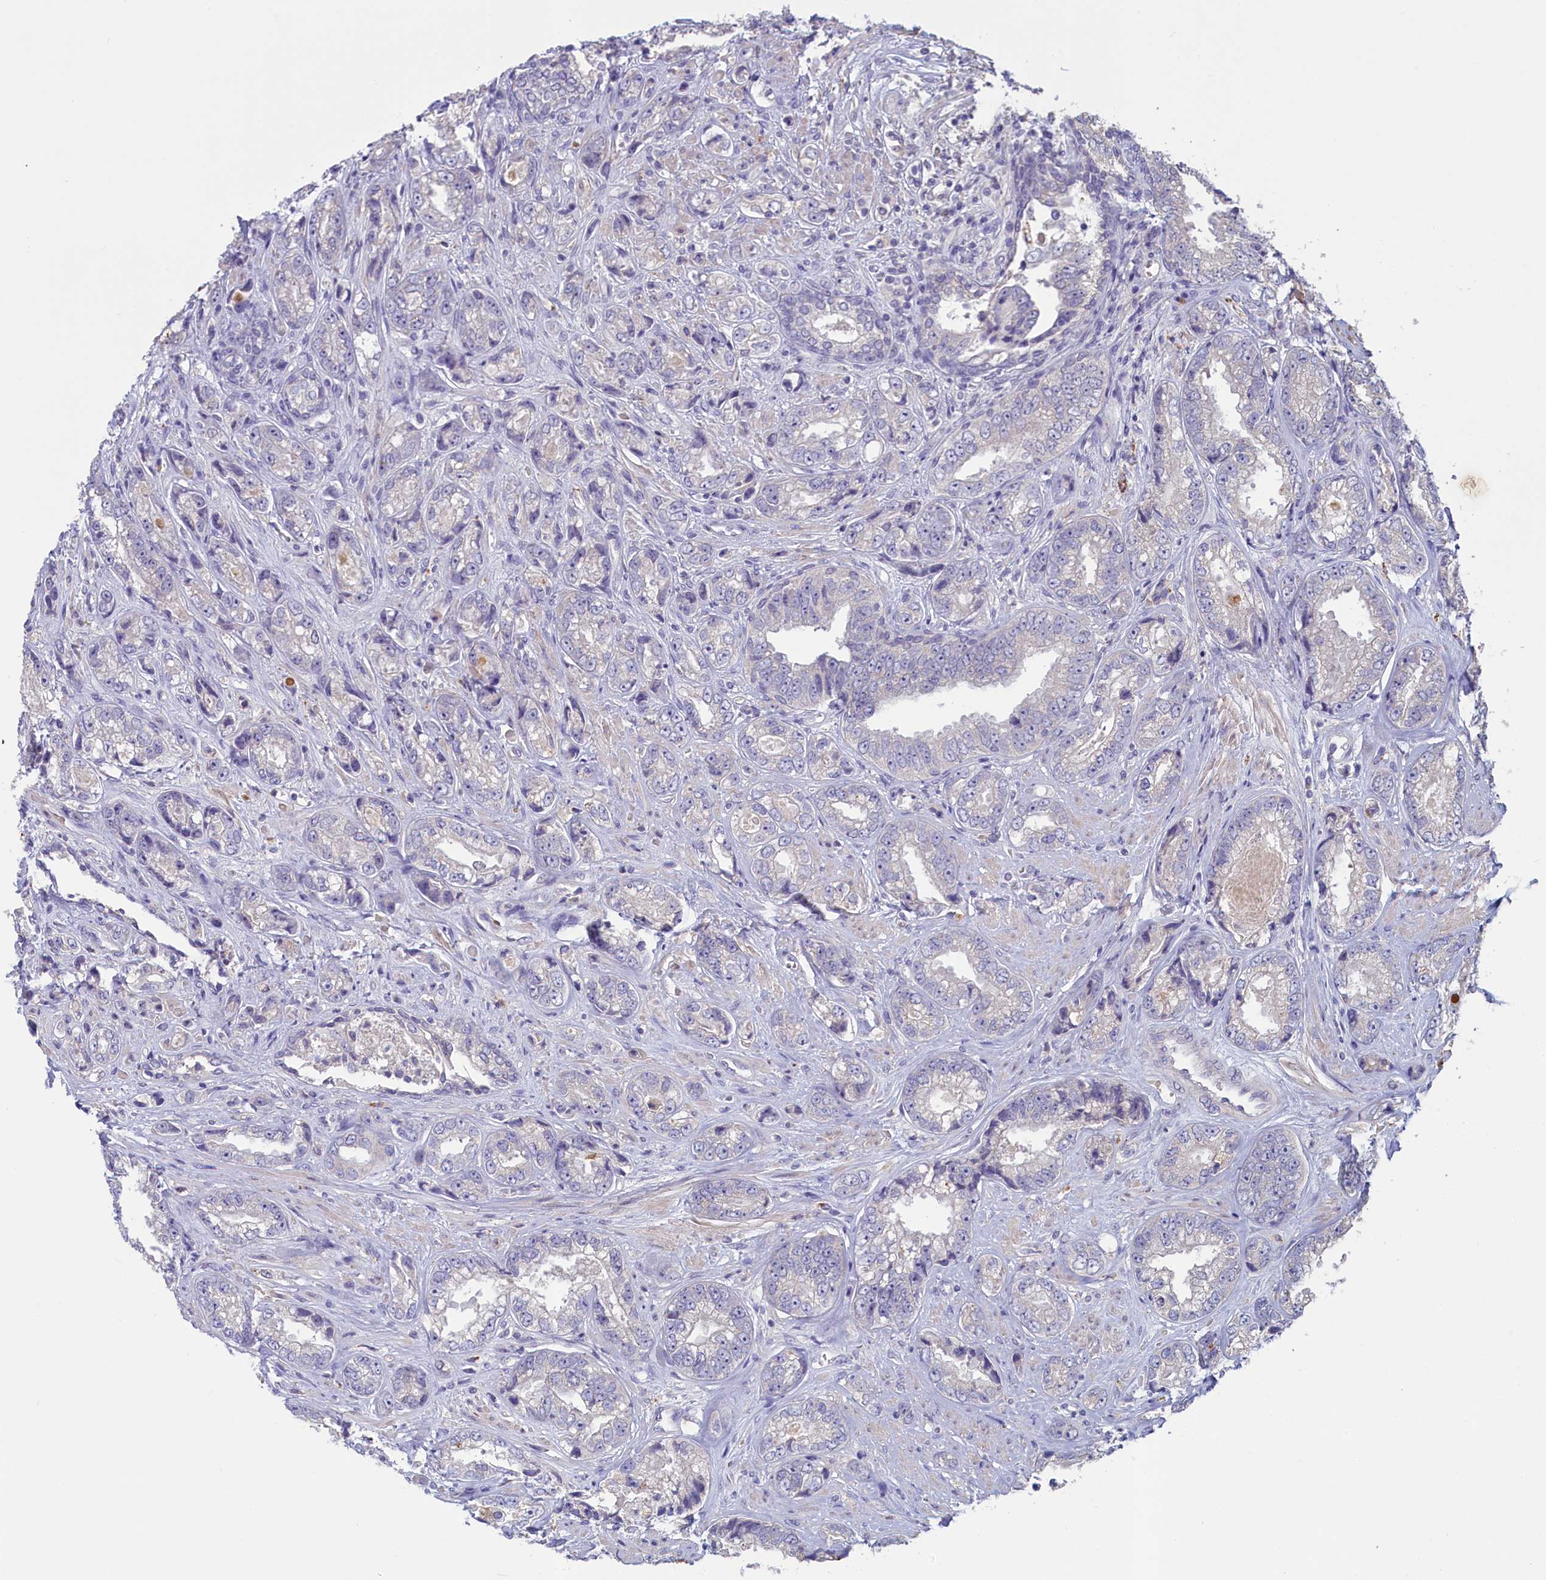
{"staining": {"intensity": "negative", "quantity": "none", "location": "none"}, "tissue": "prostate cancer", "cell_type": "Tumor cells", "image_type": "cancer", "snomed": [{"axis": "morphology", "description": "Adenocarcinoma, High grade"}, {"axis": "topography", "description": "Prostate"}], "caption": "The micrograph shows no significant staining in tumor cells of prostate cancer (high-grade adenocarcinoma).", "gene": "ATF7IP2", "patient": {"sex": "male", "age": 61}}